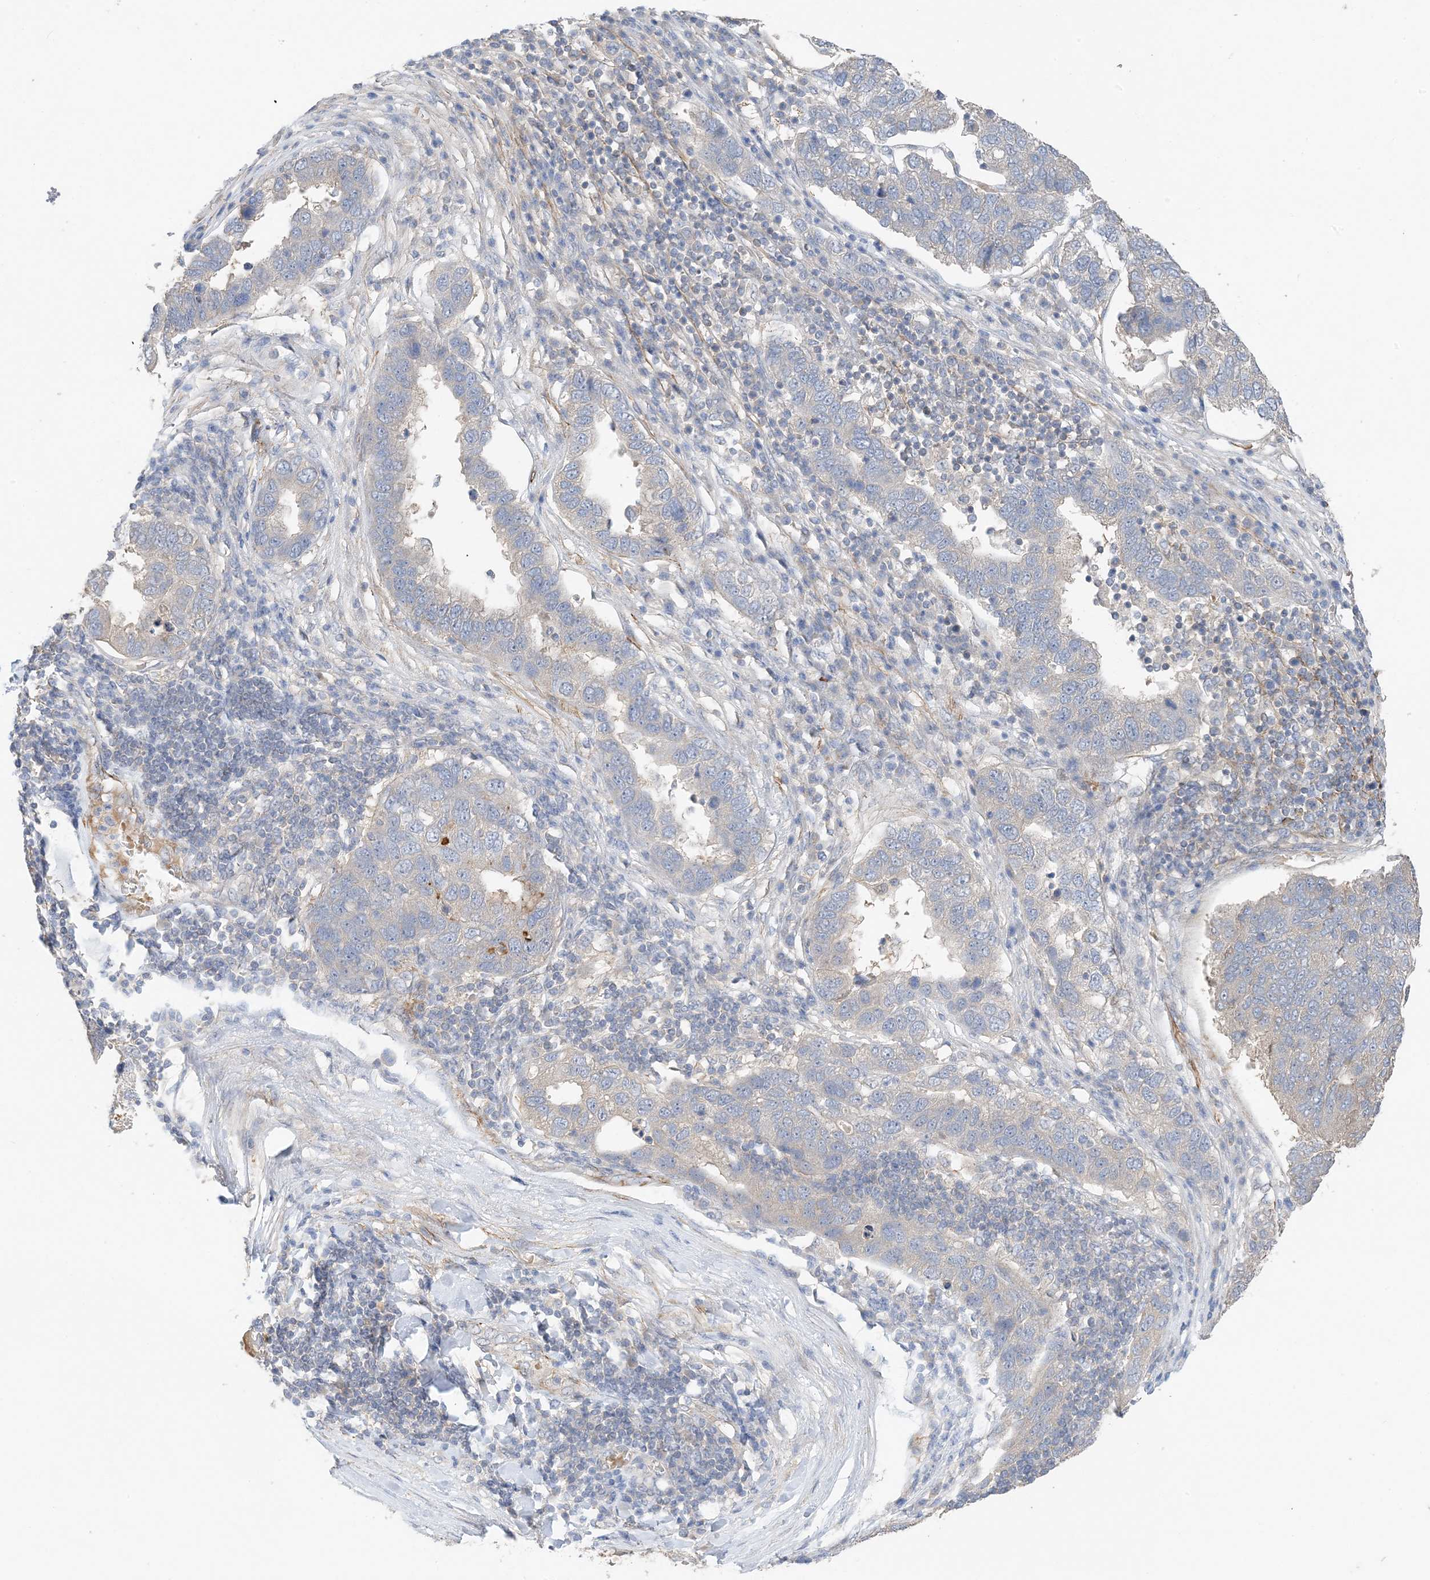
{"staining": {"intensity": "negative", "quantity": "none", "location": "none"}, "tissue": "pancreatic cancer", "cell_type": "Tumor cells", "image_type": "cancer", "snomed": [{"axis": "morphology", "description": "Adenocarcinoma, NOS"}, {"axis": "topography", "description": "Pancreas"}], "caption": "An immunohistochemistry image of pancreatic cancer (adenocarcinoma) is shown. There is no staining in tumor cells of pancreatic cancer (adenocarcinoma). (Brightfield microscopy of DAB (3,3'-diaminobenzidine) IHC at high magnification).", "gene": "KIFBP", "patient": {"sex": "female", "age": 61}}